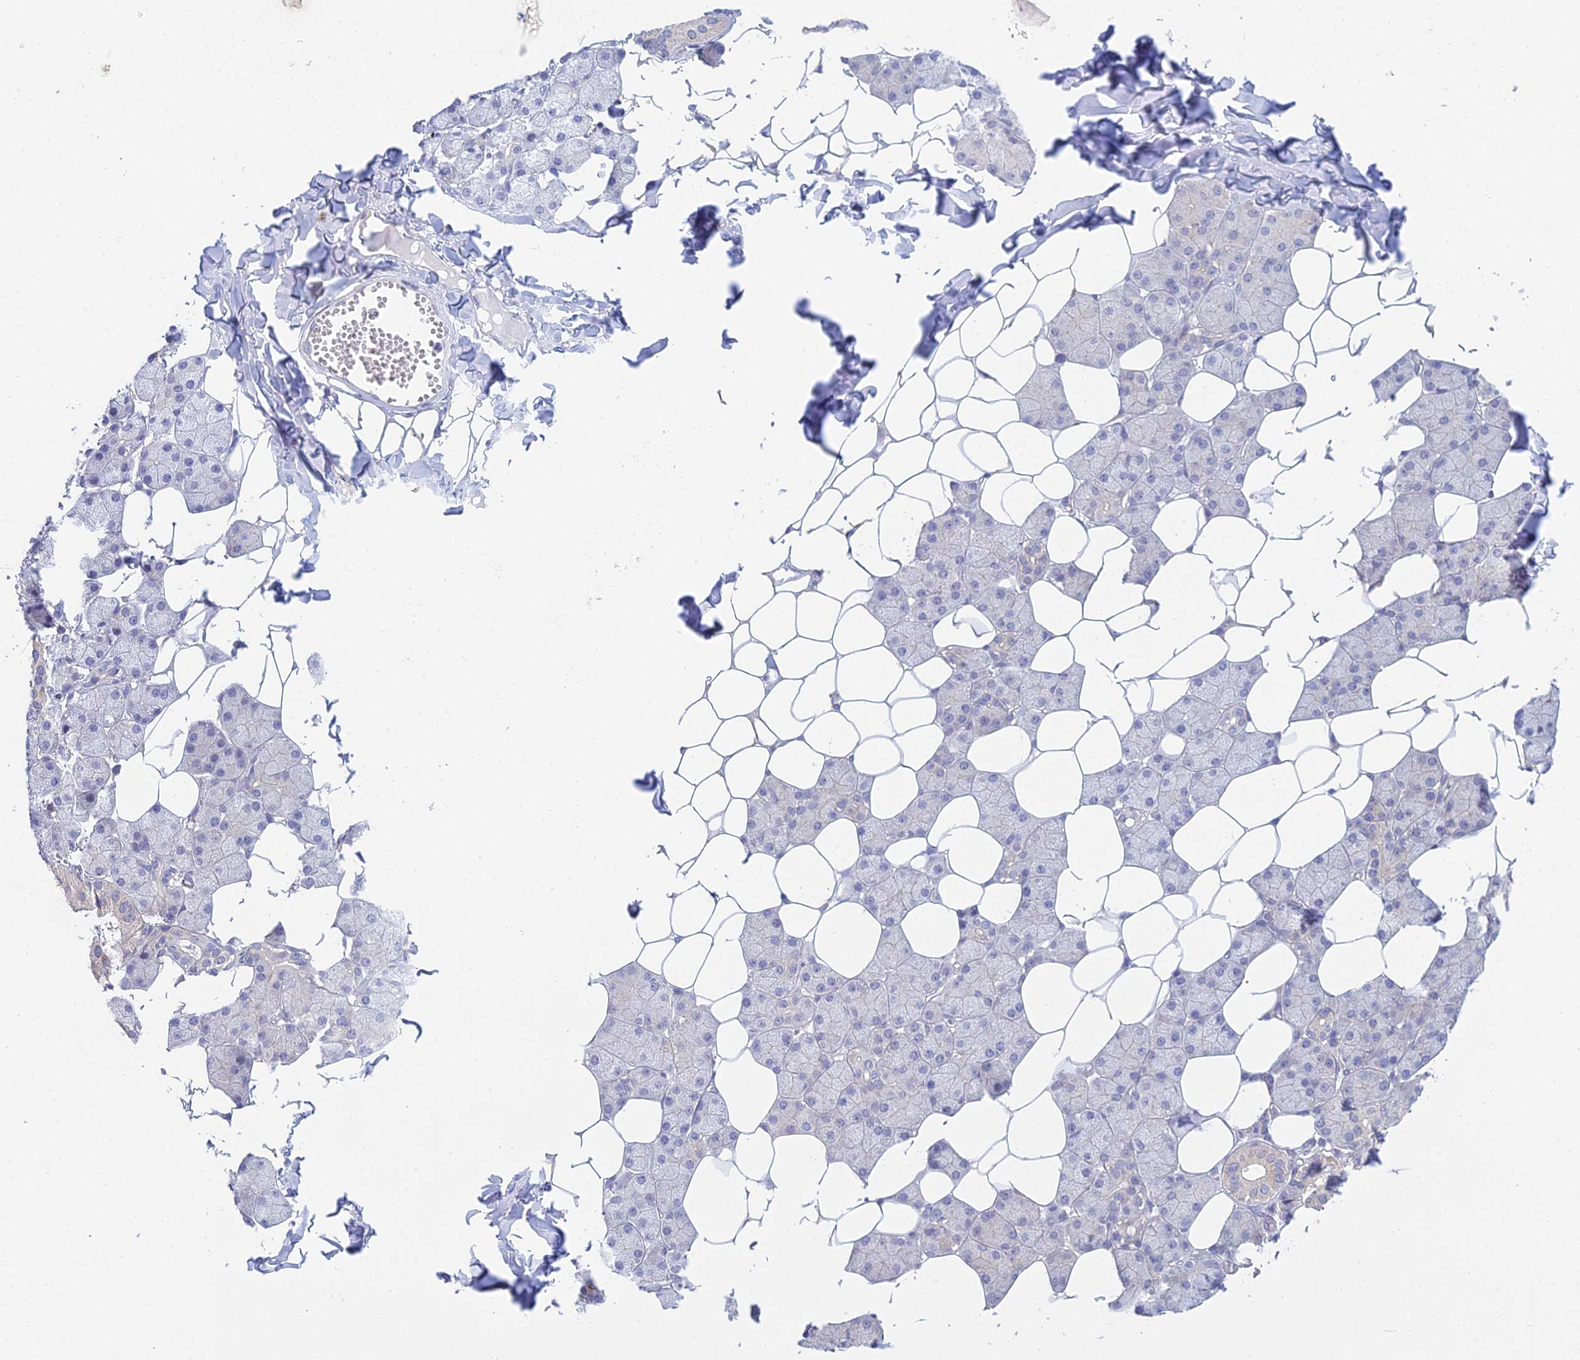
{"staining": {"intensity": "strong", "quantity": "<25%", "location": "cytoplasmic/membranous"}, "tissue": "salivary gland", "cell_type": "Glandular cells", "image_type": "normal", "snomed": [{"axis": "morphology", "description": "Normal tissue, NOS"}, {"axis": "topography", "description": "Salivary gland"}], "caption": "This image demonstrates unremarkable salivary gland stained with immunohistochemistry to label a protein in brown. The cytoplasmic/membranous of glandular cells show strong positivity for the protein. Nuclei are counter-stained blue.", "gene": "METTL26", "patient": {"sex": "female", "age": 33}}